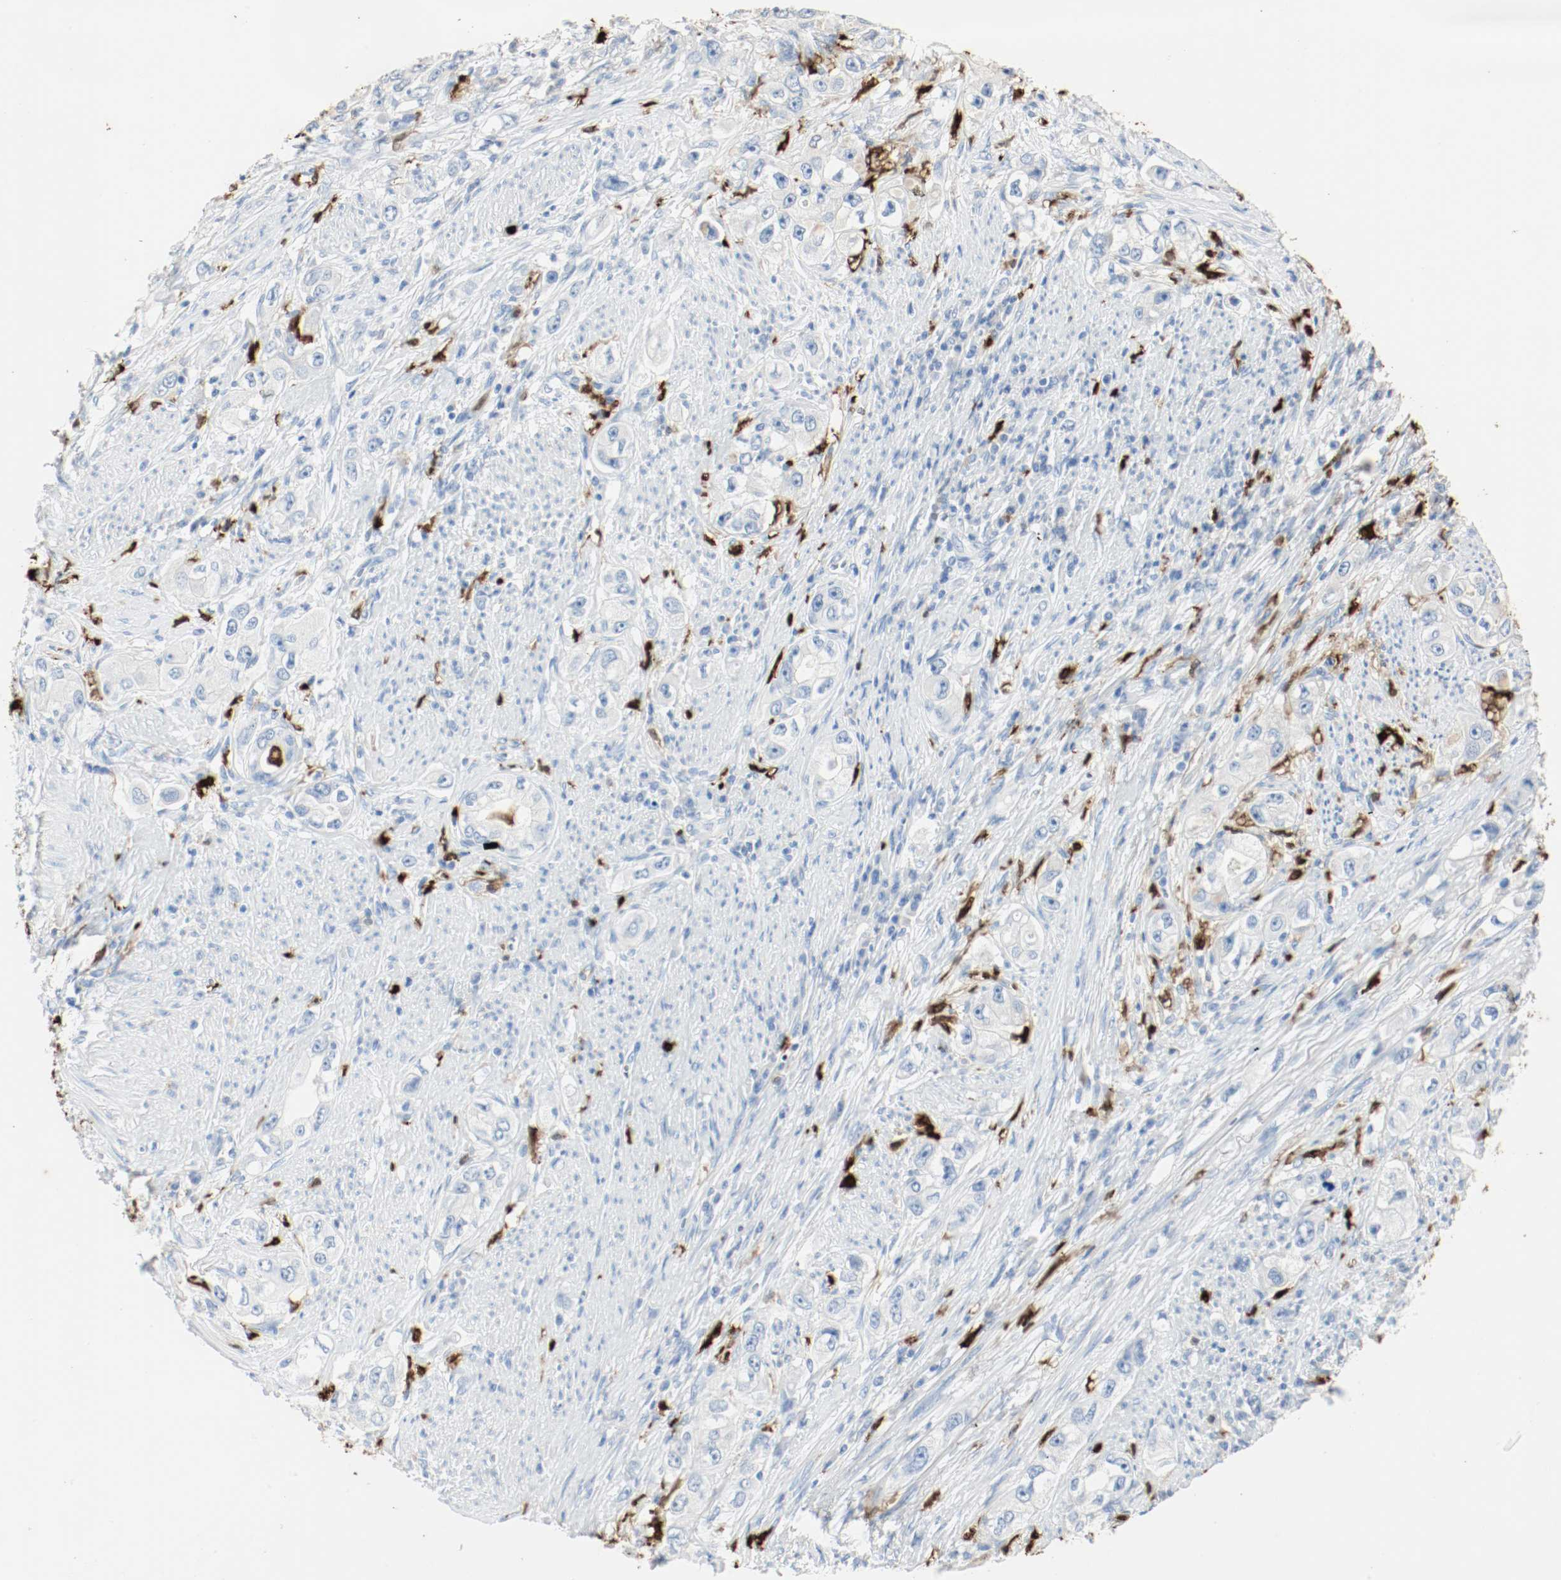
{"staining": {"intensity": "negative", "quantity": "none", "location": "none"}, "tissue": "stomach cancer", "cell_type": "Tumor cells", "image_type": "cancer", "snomed": [{"axis": "morphology", "description": "Adenocarcinoma, NOS"}, {"axis": "topography", "description": "Stomach, lower"}], "caption": "Tumor cells show no significant protein positivity in adenocarcinoma (stomach).", "gene": "S100A9", "patient": {"sex": "female", "age": 93}}